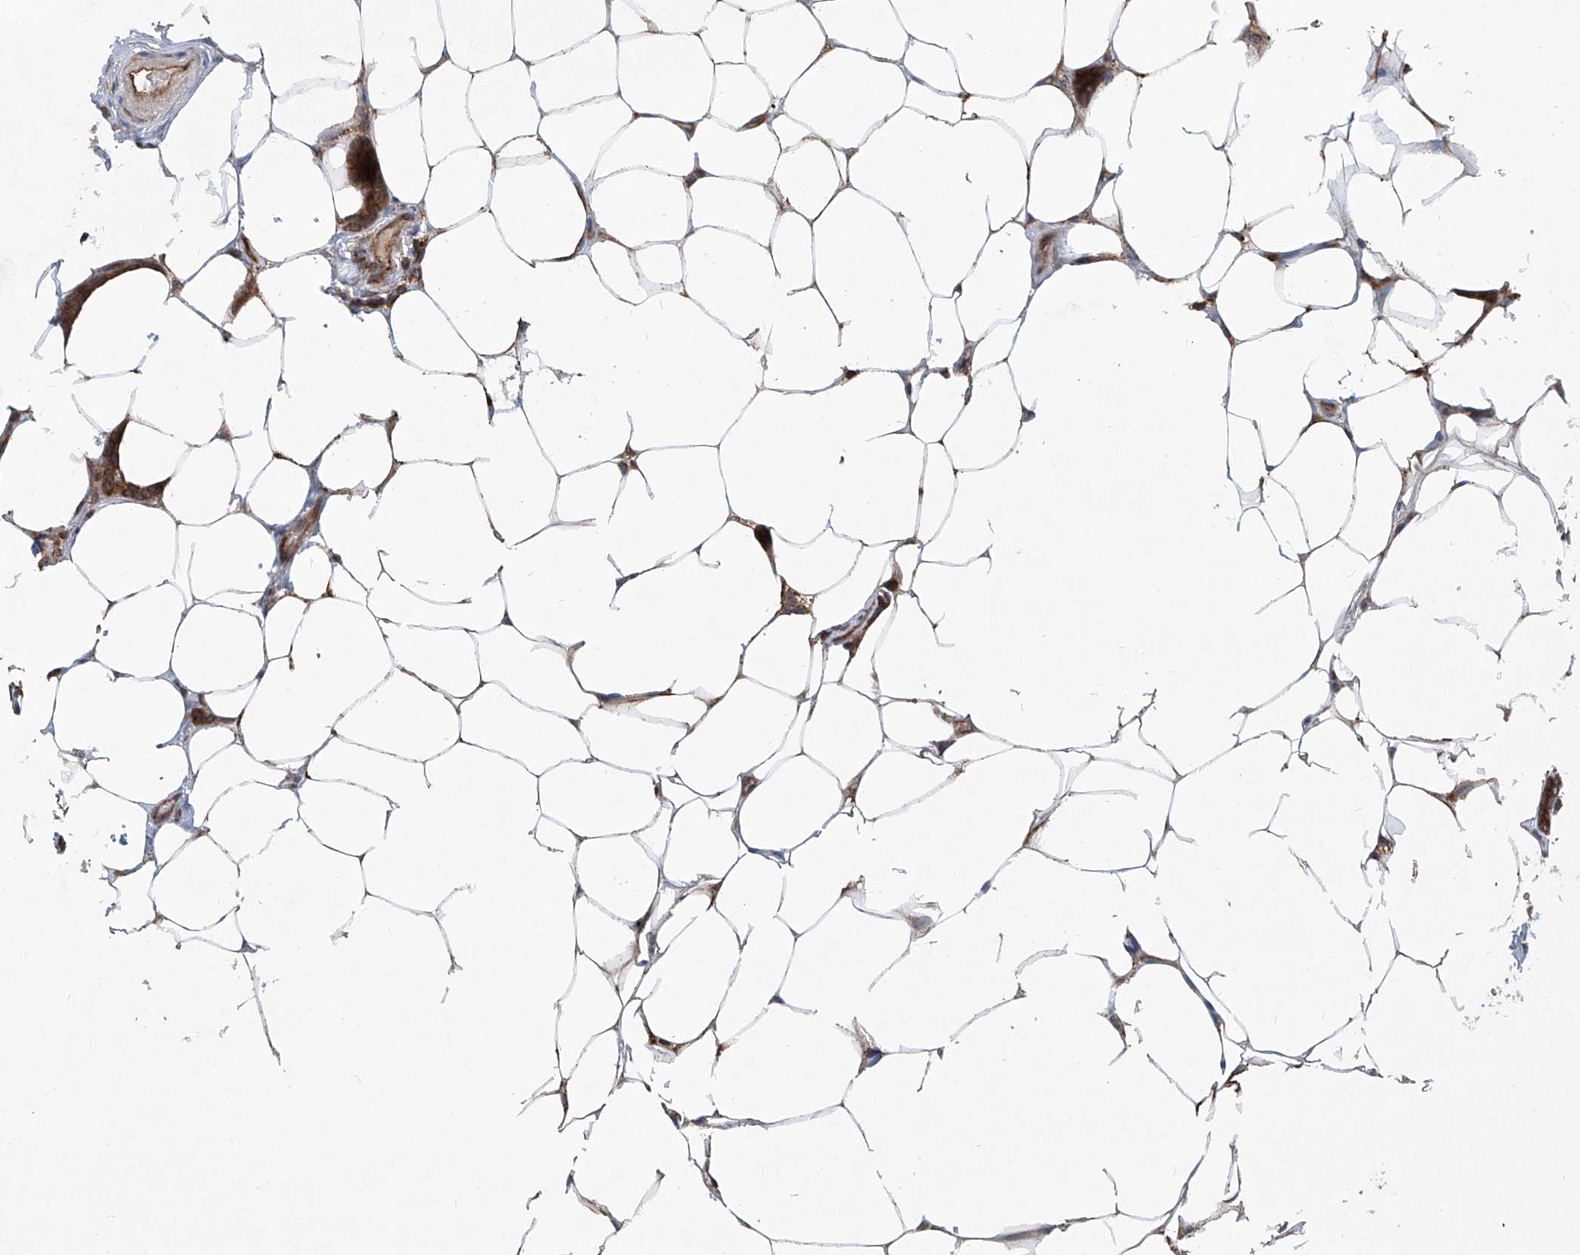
{"staining": {"intensity": "moderate", "quantity": ">75%", "location": "cytoplasmic/membranous"}, "tissue": "breast cancer", "cell_type": "Tumor cells", "image_type": "cancer", "snomed": [{"axis": "morphology", "description": "Lobular carcinoma"}, {"axis": "topography", "description": "Breast"}], "caption": "Immunohistochemical staining of human lobular carcinoma (breast) shows medium levels of moderate cytoplasmic/membranous positivity in about >75% of tumor cells.", "gene": "TRIM38", "patient": {"sex": "female", "age": 50}}